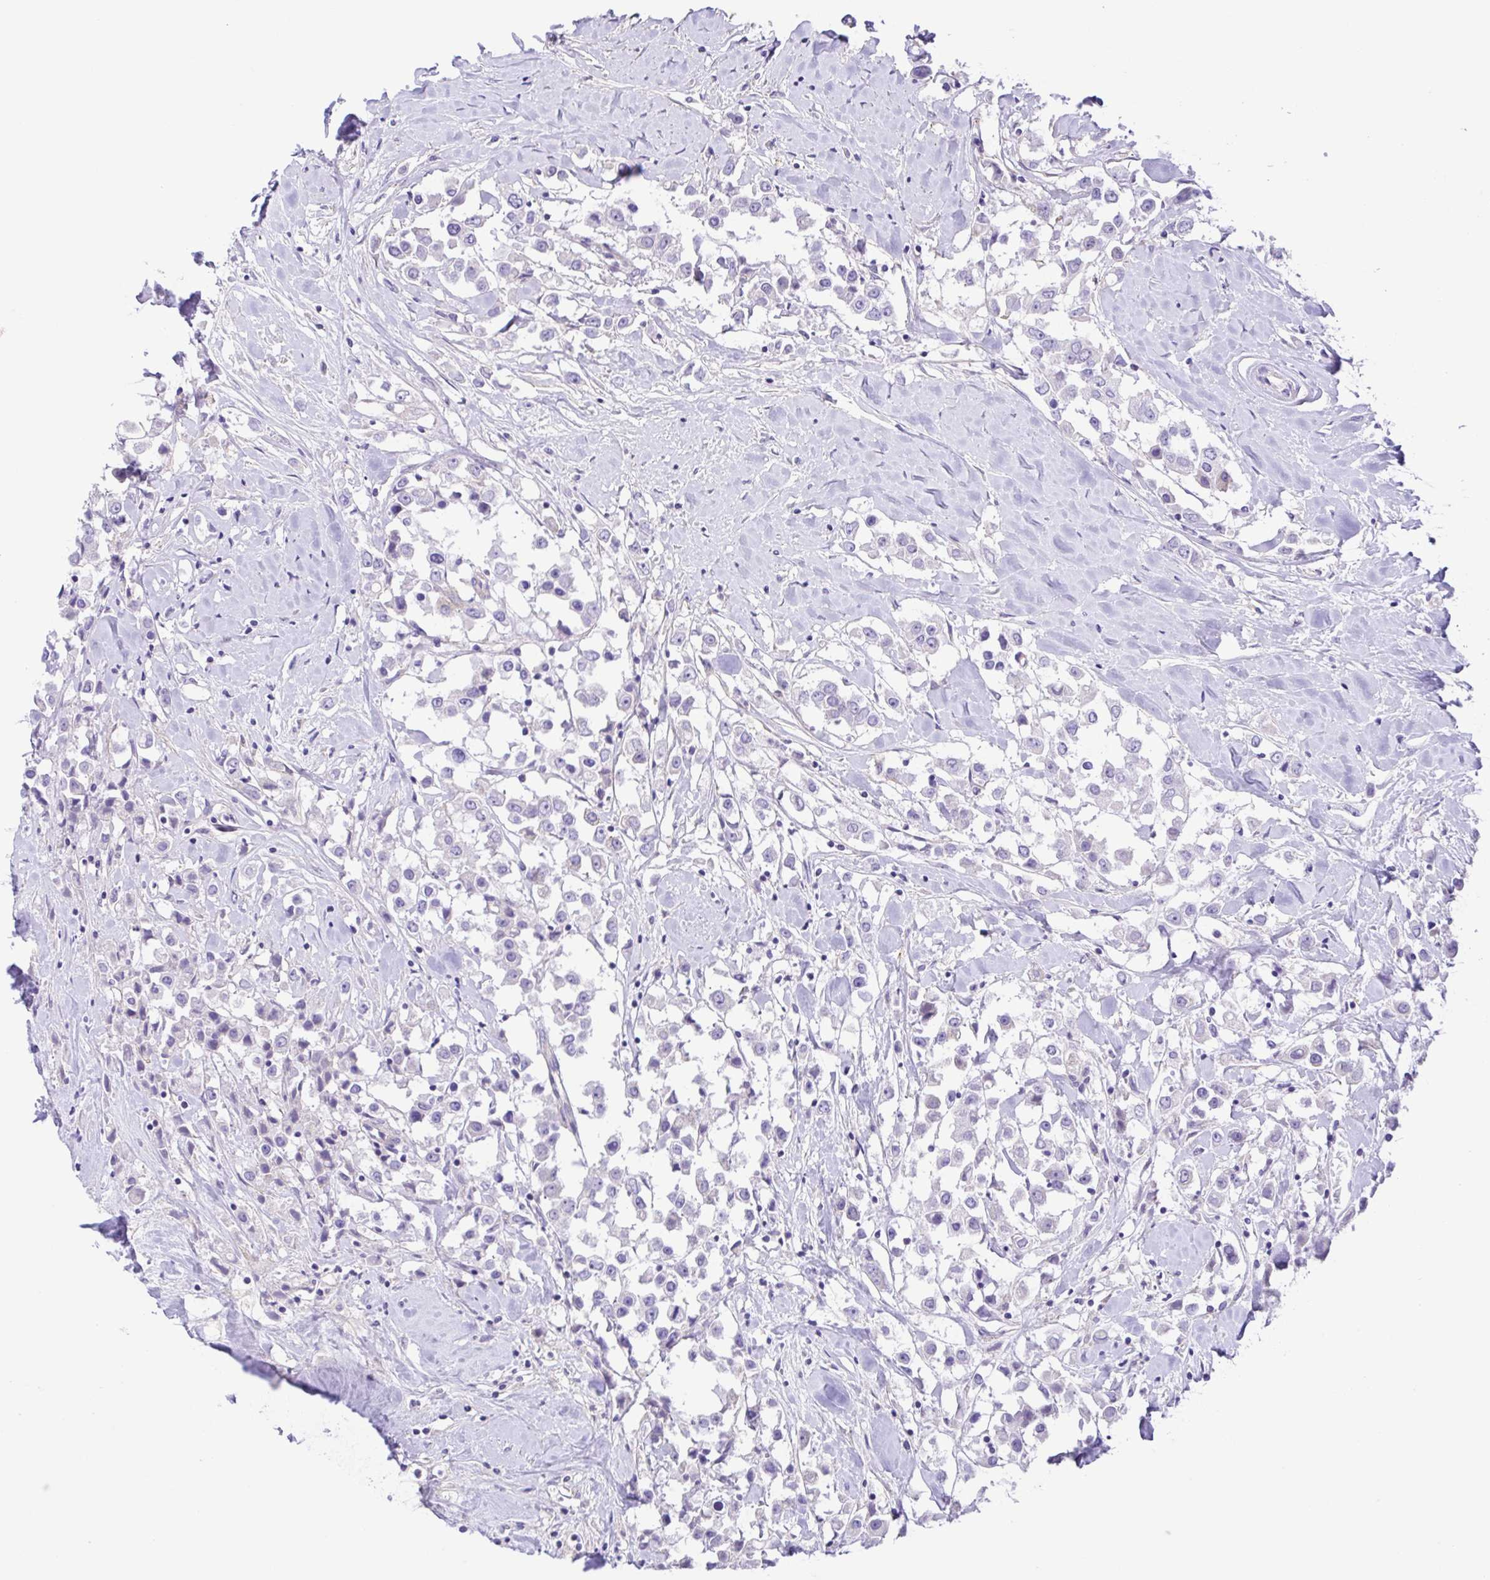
{"staining": {"intensity": "negative", "quantity": "none", "location": "none"}, "tissue": "breast cancer", "cell_type": "Tumor cells", "image_type": "cancer", "snomed": [{"axis": "morphology", "description": "Duct carcinoma"}, {"axis": "topography", "description": "Breast"}], "caption": "A micrograph of human infiltrating ductal carcinoma (breast) is negative for staining in tumor cells.", "gene": "ISM2", "patient": {"sex": "female", "age": 61}}